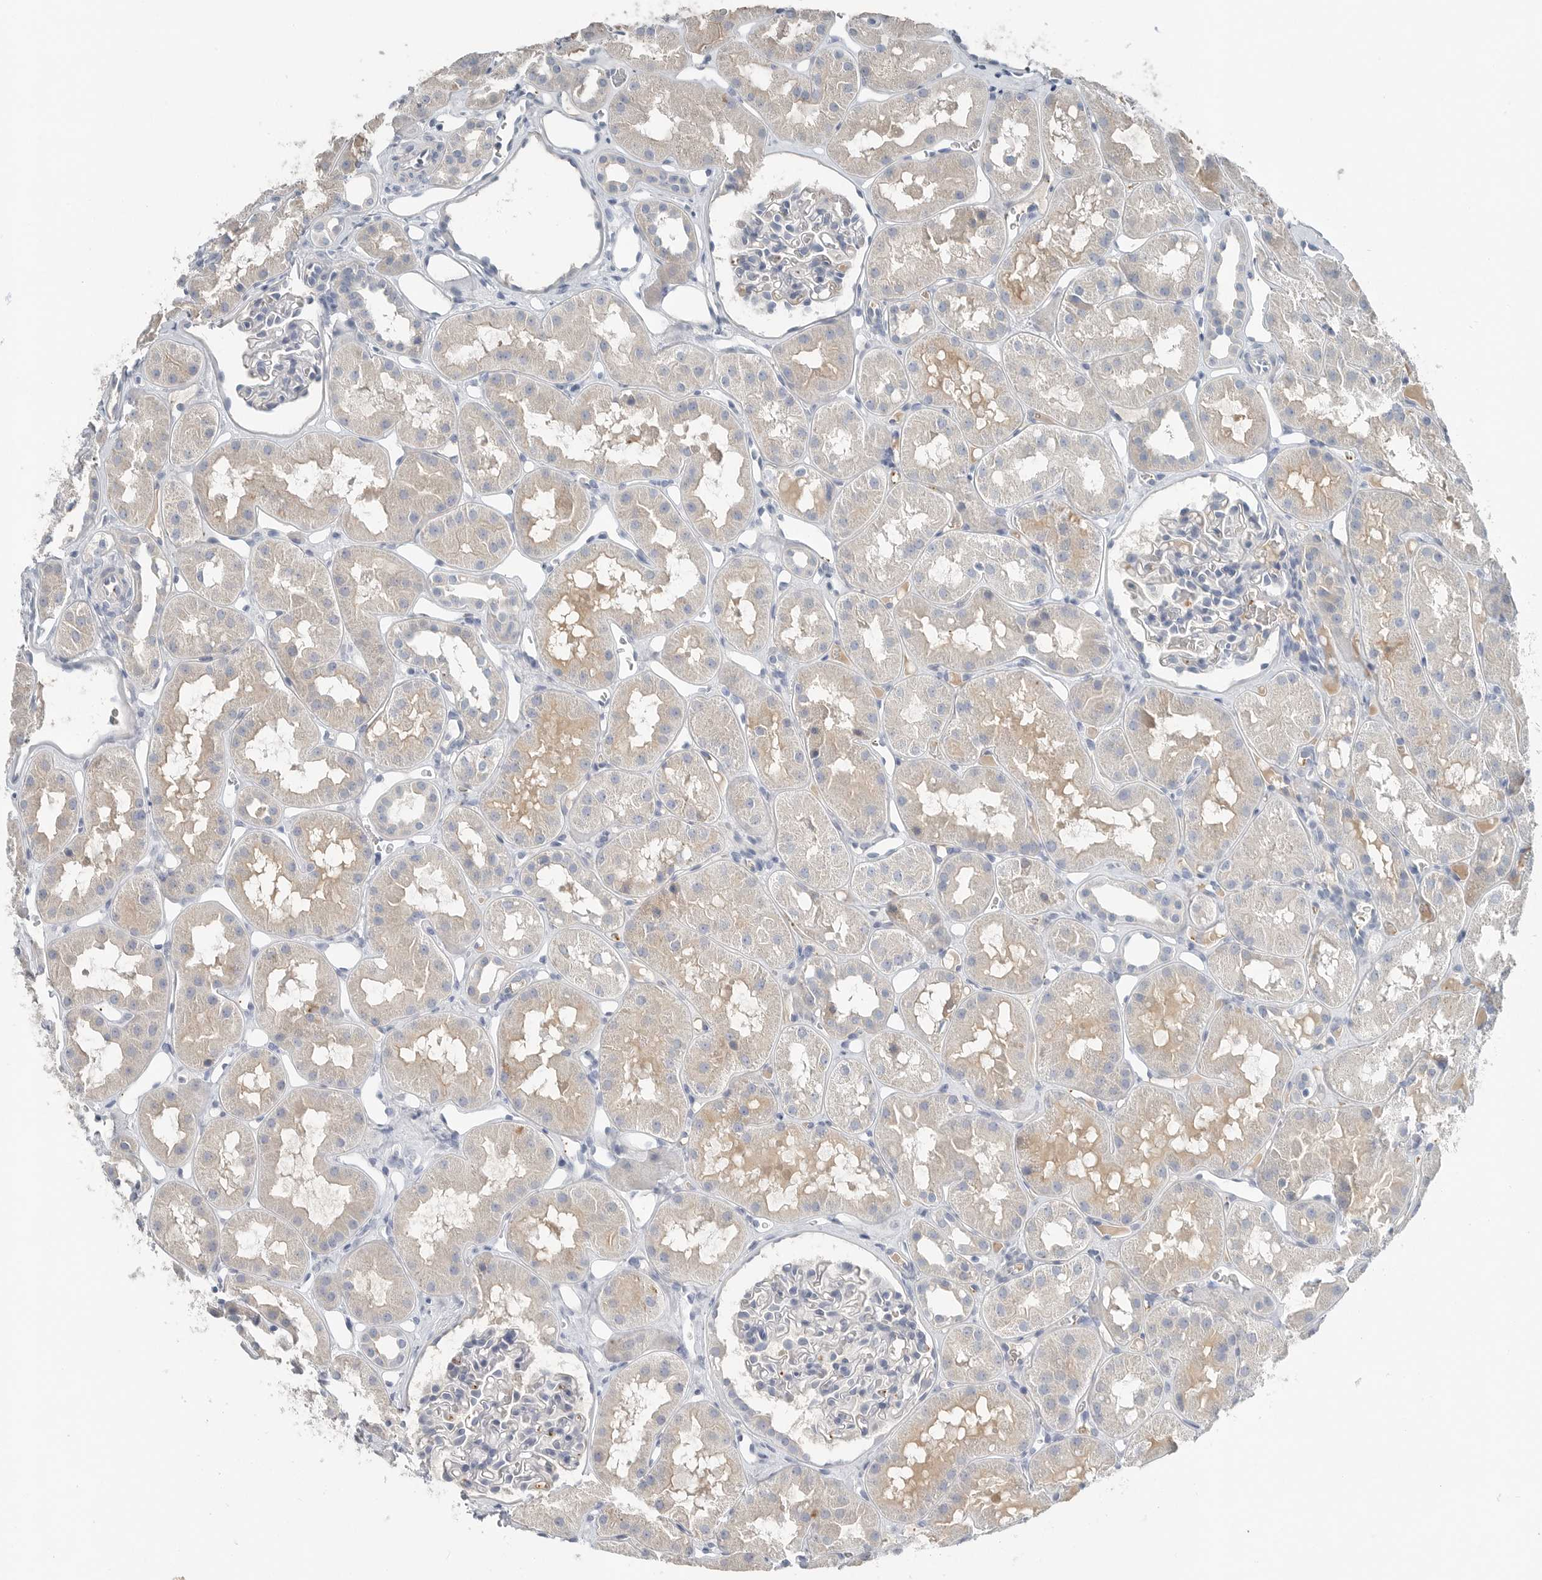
{"staining": {"intensity": "negative", "quantity": "none", "location": "none"}, "tissue": "kidney", "cell_type": "Cells in glomeruli", "image_type": "normal", "snomed": [{"axis": "morphology", "description": "Normal tissue, NOS"}, {"axis": "topography", "description": "Kidney"}], "caption": "High power microscopy micrograph of an immunohistochemistry (IHC) micrograph of benign kidney, revealing no significant positivity in cells in glomeruli. (Stains: DAB (3,3'-diaminobenzidine) immunohistochemistry with hematoxylin counter stain, Microscopy: brightfield microscopy at high magnification).", "gene": "SERPINB7", "patient": {"sex": "male", "age": 16}}